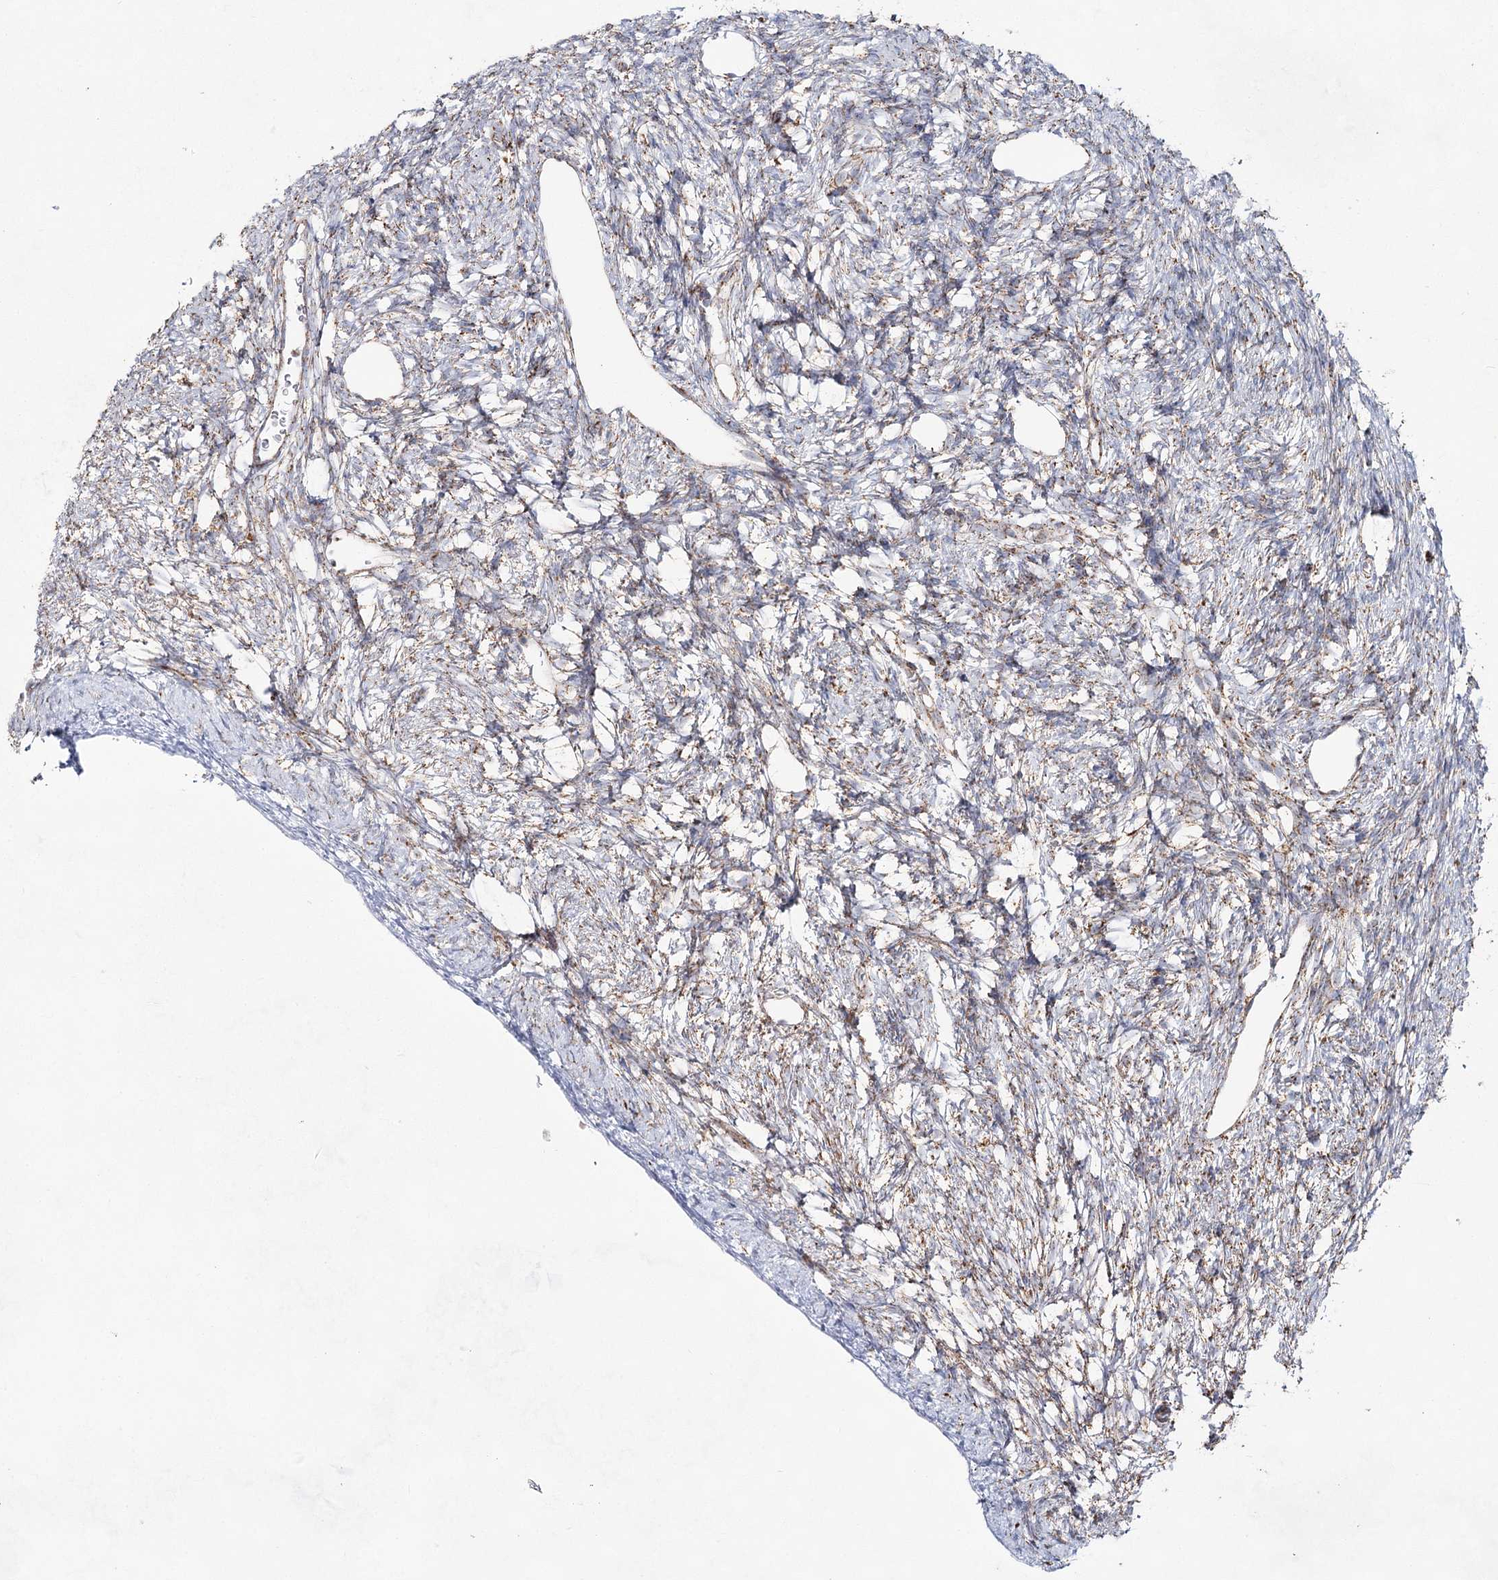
{"staining": {"intensity": "moderate", "quantity": ">75%", "location": "cytoplasmic/membranous"}, "tissue": "ovary", "cell_type": "Follicle cells", "image_type": "normal", "snomed": [{"axis": "morphology", "description": "Normal tissue, NOS"}, {"axis": "topography", "description": "Ovary"}], "caption": "IHC photomicrograph of normal ovary stained for a protein (brown), which shows medium levels of moderate cytoplasmic/membranous expression in approximately >75% of follicle cells.", "gene": "CWF19L1", "patient": {"sex": "female", "age": 33}}